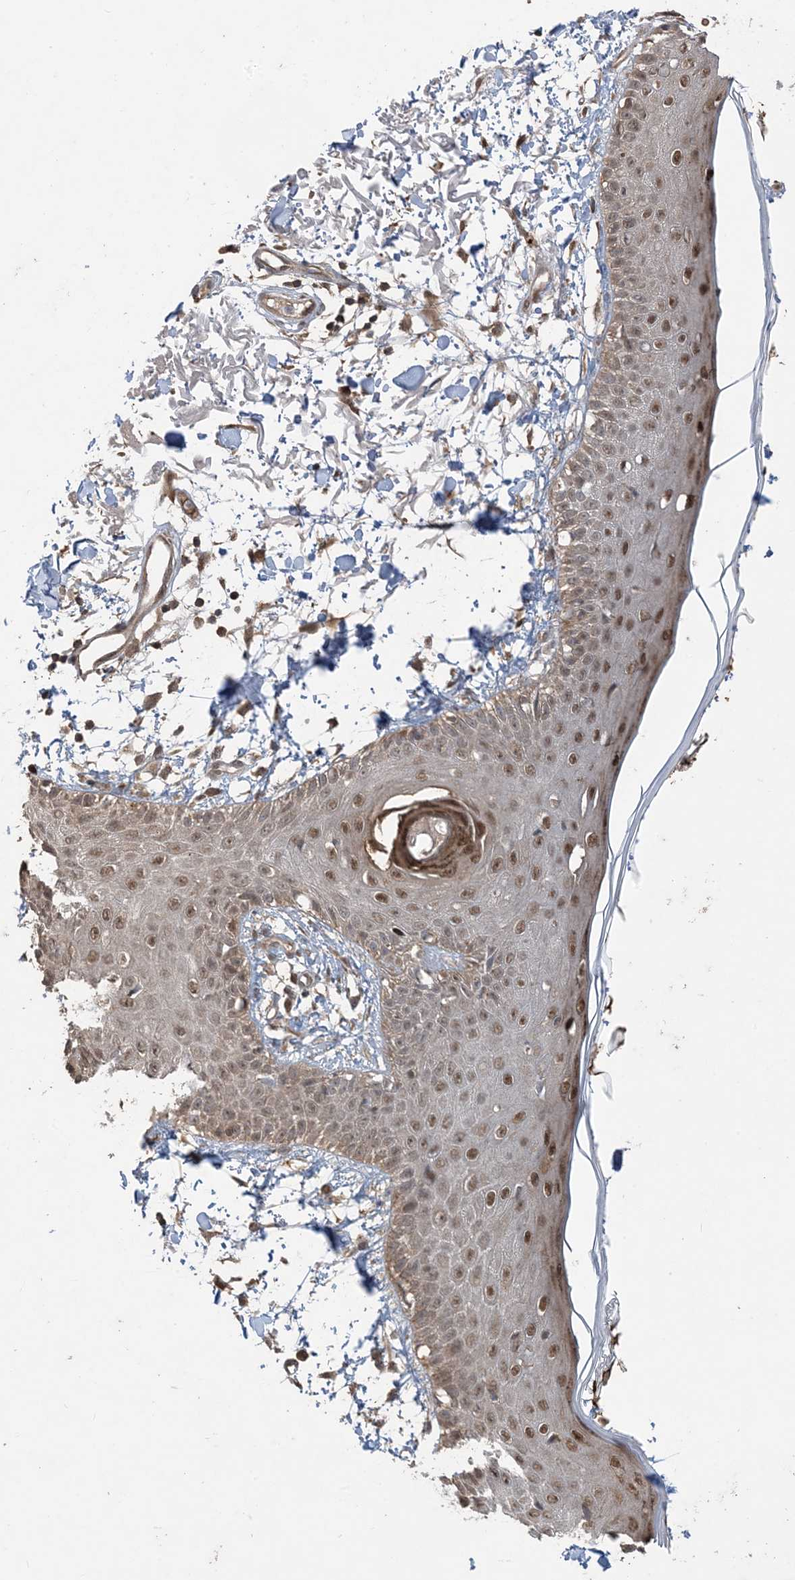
{"staining": {"intensity": "moderate", "quantity": ">75%", "location": "cytoplasmic/membranous,nuclear"}, "tissue": "skin", "cell_type": "Fibroblasts", "image_type": "normal", "snomed": [{"axis": "morphology", "description": "Normal tissue, NOS"}, {"axis": "morphology", "description": "Squamous cell carcinoma, NOS"}, {"axis": "topography", "description": "Skin"}, {"axis": "topography", "description": "Peripheral nerve tissue"}], "caption": "Immunohistochemistry (IHC) of benign skin demonstrates medium levels of moderate cytoplasmic/membranous,nuclear staining in about >75% of fibroblasts. The protein of interest is shown in brown color, while the nuclei are stained blue.", "gene": "PUSL1", "patient": {"sex": "male", "age": 83}}